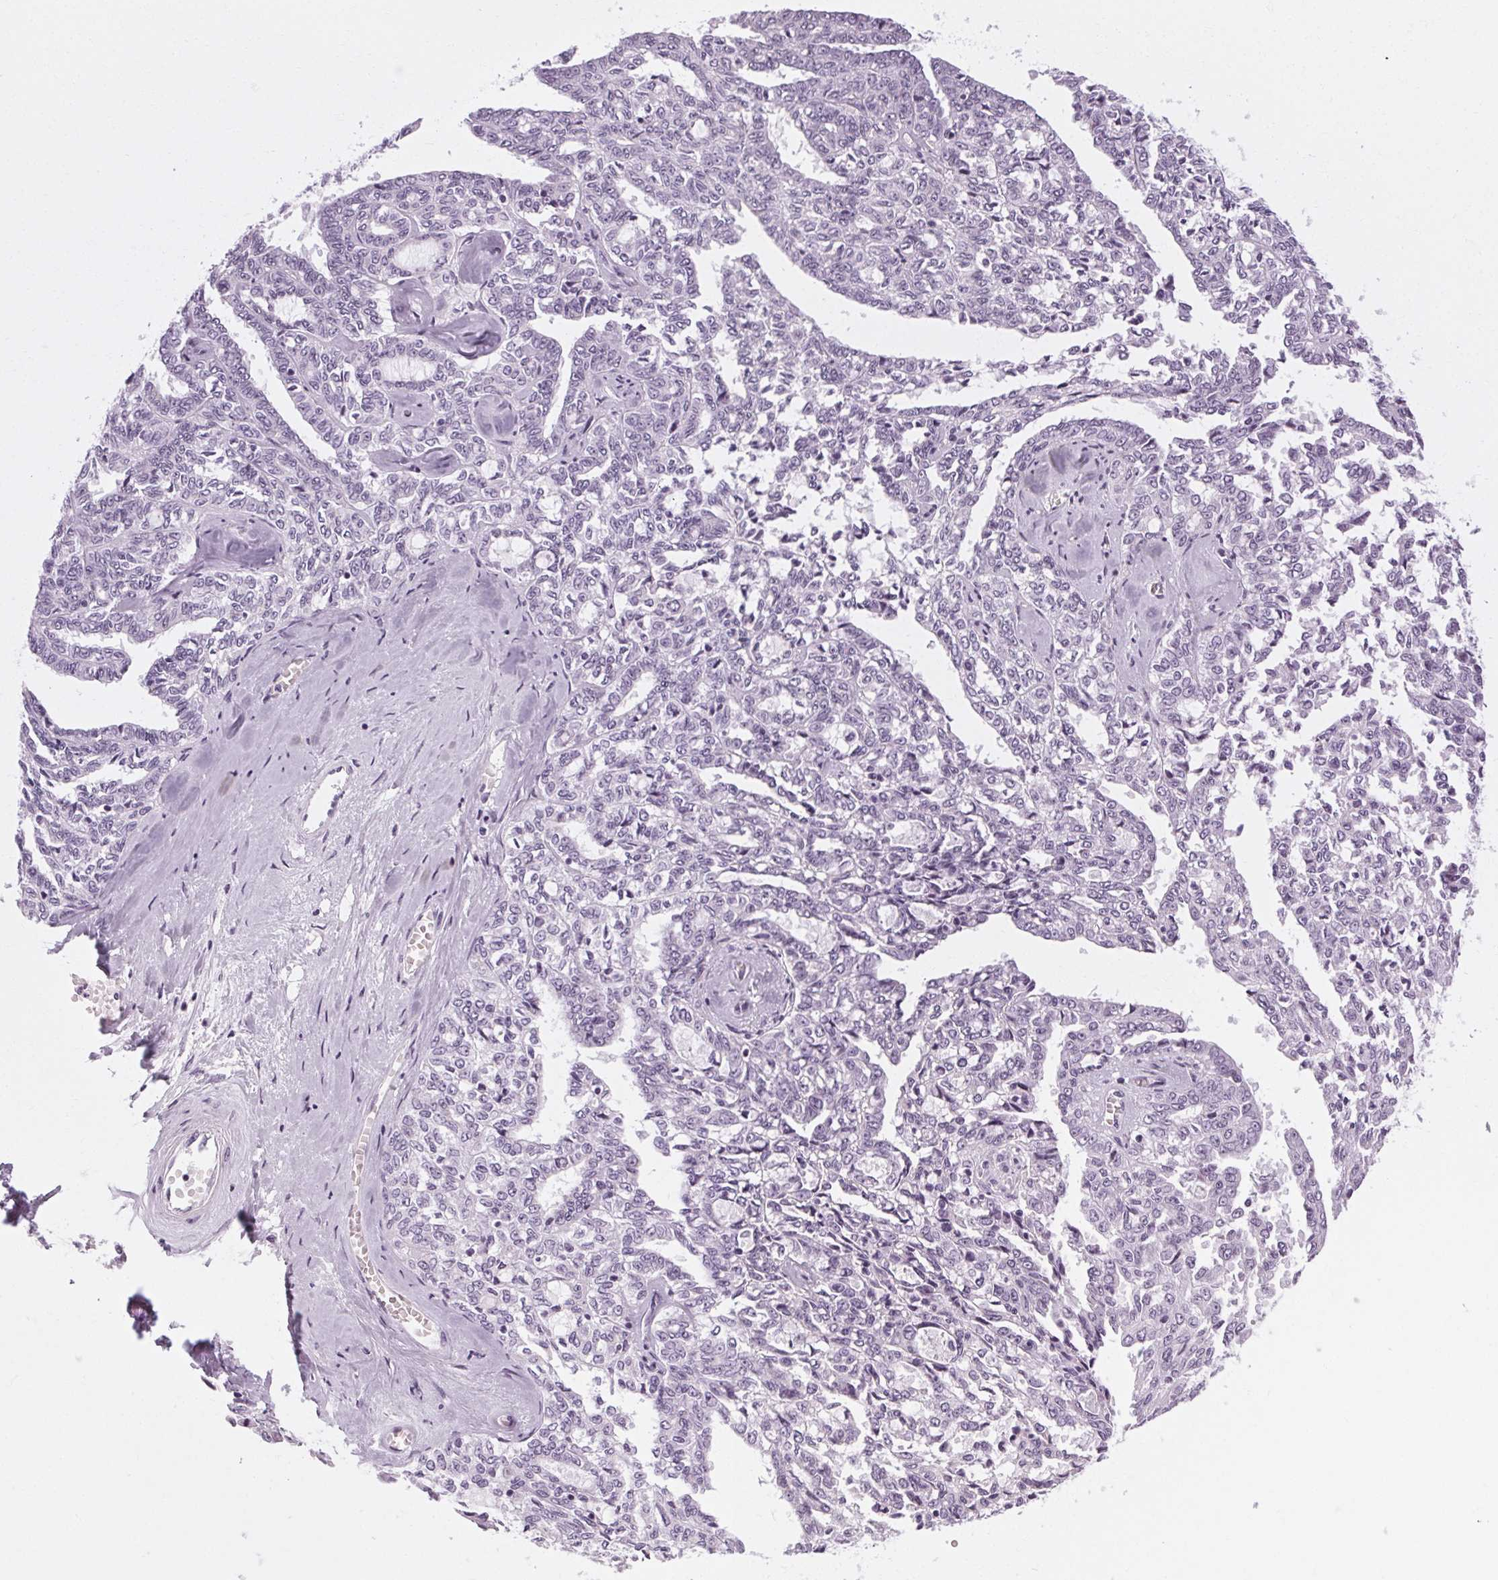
{"staining": {"intensity": "negative", "quantity": "none", "location": "none"}, "tissue": "ovarian cancer", "cell_type": "Tumor cells", "image_type": "cancer", "snomed": [{"axis": "morphology", "description": "Cystadenocarcinoma, serous, NOS"}, {"axis": "topography", "description": "Ovary"}], "caption": "Tumor cells show no significant positivity in serous cystadenocarcinoma (ovarian). (IHC, brightfield microscopy, high magnification).", "gene": "POMC", "patient": {"sex": "female", "age": 71}}